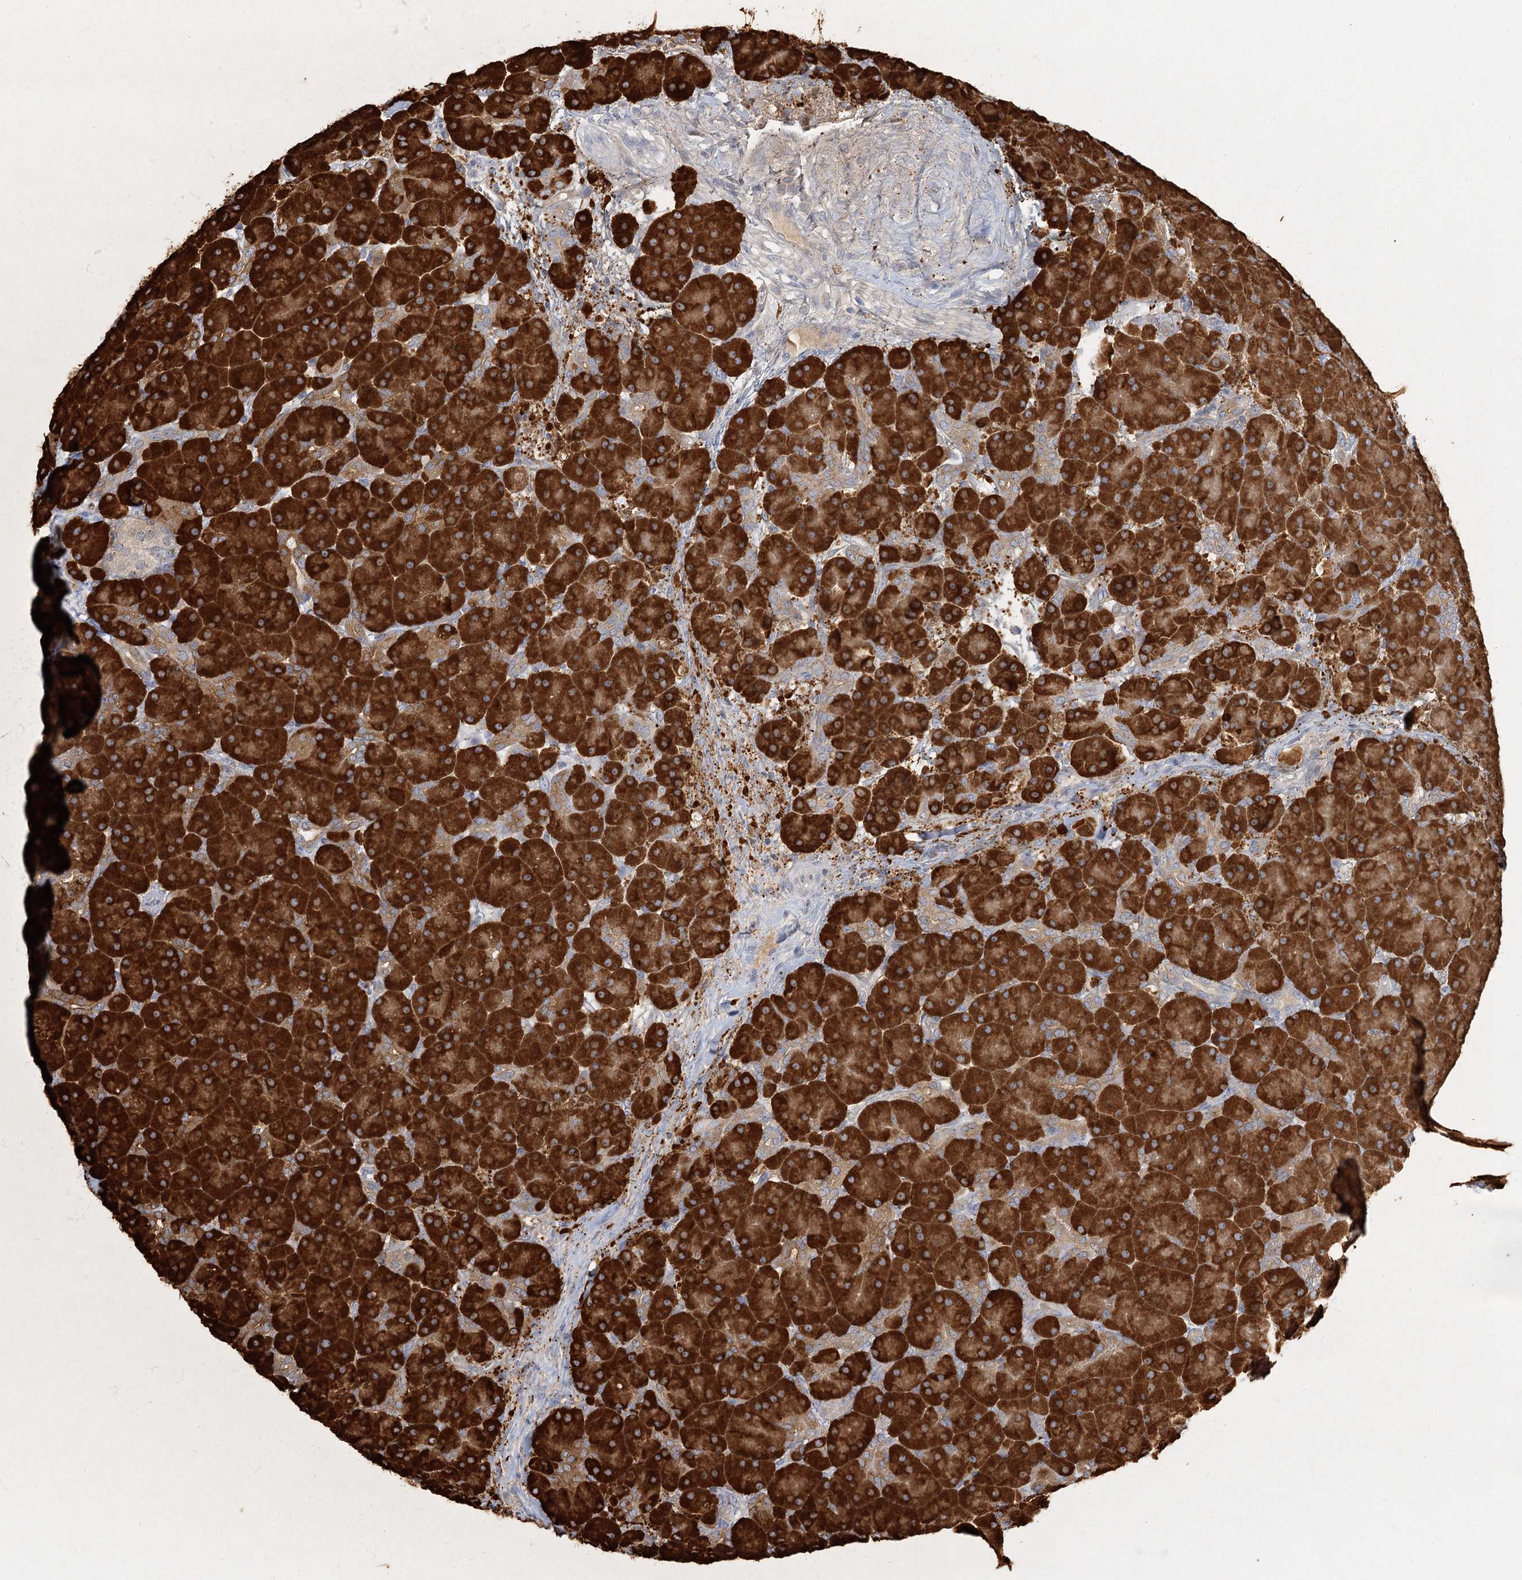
{"staining": {"intensity": "strong", "quantity": ">75%", "location": "cytoplasmic/membranous"}, "tissue": "pancreas", "cell_type": "Exocrine glandular cells", "image_type": "normal", "snomed": [{"axis": "morphology", "description": "Normal tissue, NOS"}, {"axis": "topography", "description": "Pancreas"}], "caption": "A brown stain labels strong cytoplasmic/membranous staining of a protein in exocrine glandular cells of benign pancreas.", "gene": "FAM110C", "patient": {"sex": "male", "age": 66}}